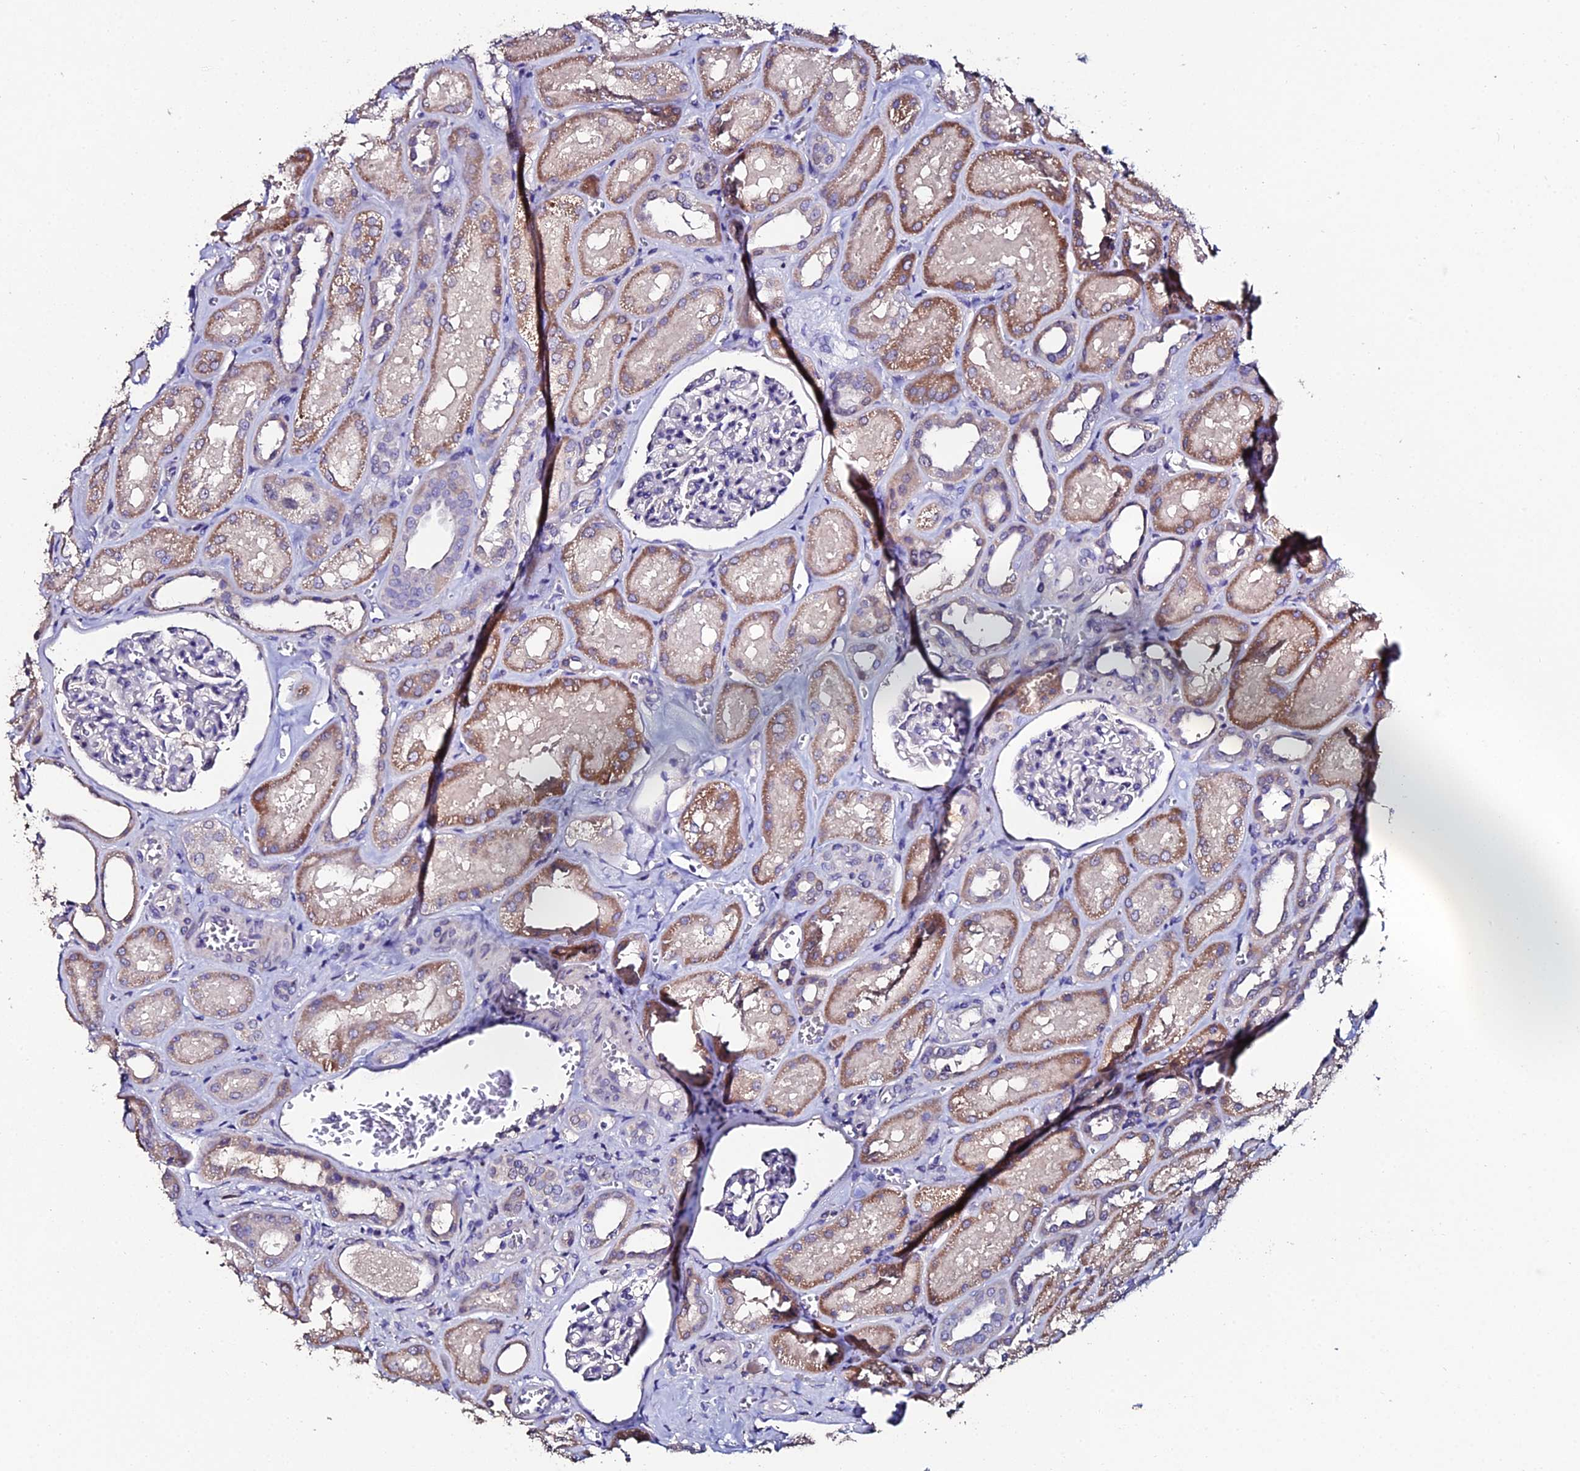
{"staining": {"intensity": "weak", "quantity": "<25%", "location": "cytoplasmic/membranous"}, "tissue": "kidney", "cell_type": "Cells in glomeruli", "image_type": "normal", "snomed": [{"axis": "morphology", "description": "Normal tissue, NOS"}, {"axis": "morphology", "description": "Adenocarcinoma, NOS"}, {"axis": "topography", "description": "Kidney"}], "caption": "DAB immunohistochemical staining of normal kidney displays no significant staining in cells in glomeruli.", "gene": "ESRRG", "patient": {"sex": "female", "age": 68}}